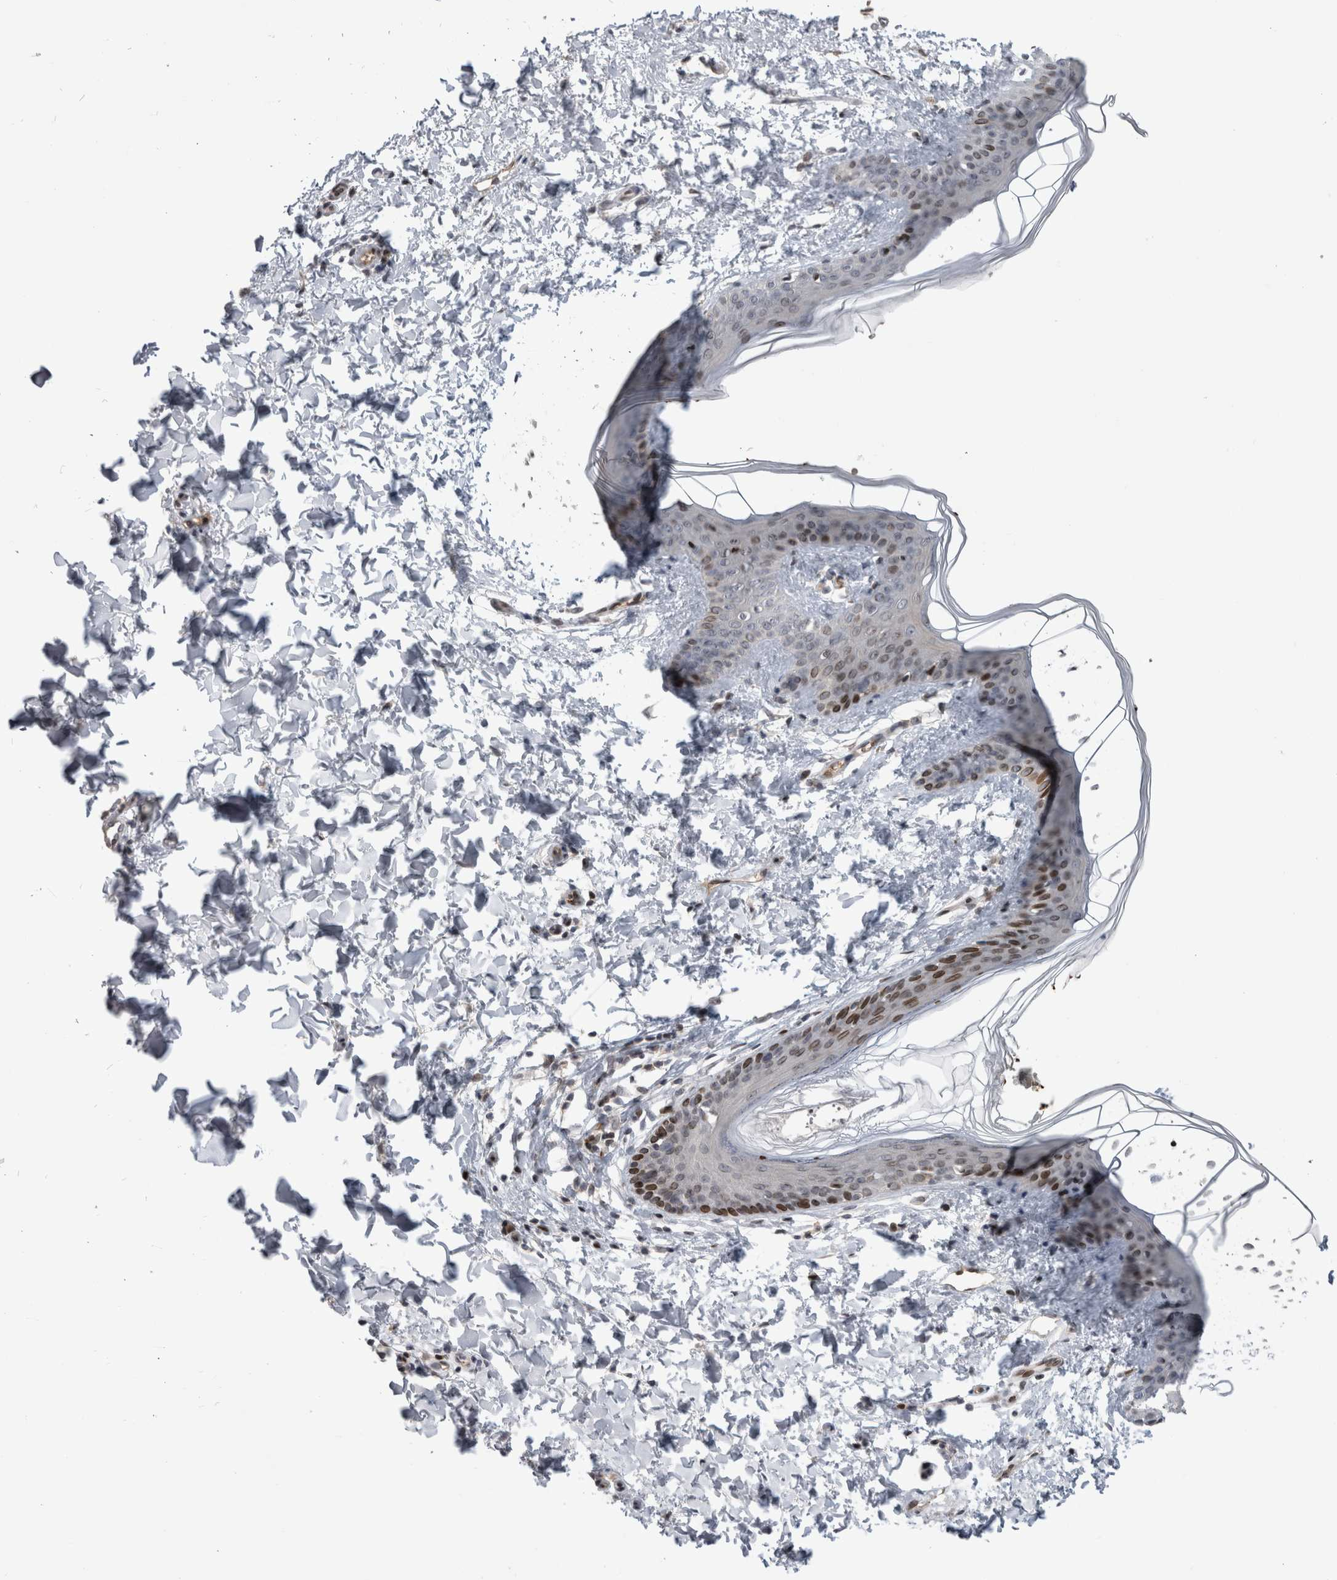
{"staining": {"intensity": "weak", "quantity": "<25%", "location": "cytoplasmic/membranous"}, "tissue": "skin", "cell_type": "Fibroblasts", "image_type": "normal", "snomed": [{"axis": "morphology", "description": "Normal tissue, NOS"}, {"axis": "topography", "description": "Skin"}], "caption": "A high-resolution image shows IHC staining of normal skin, which demonstrates no significant expression in fibroblasts. (Stains: DAB (3,3'-diaminobenzidine) immunohistochemistry (IHC) with hematoxylin counter stain, Microscopy: brightfield microscopy at high magnification).", "gene": "DMTN", "patient": {"sex": "female", "age": 17}}